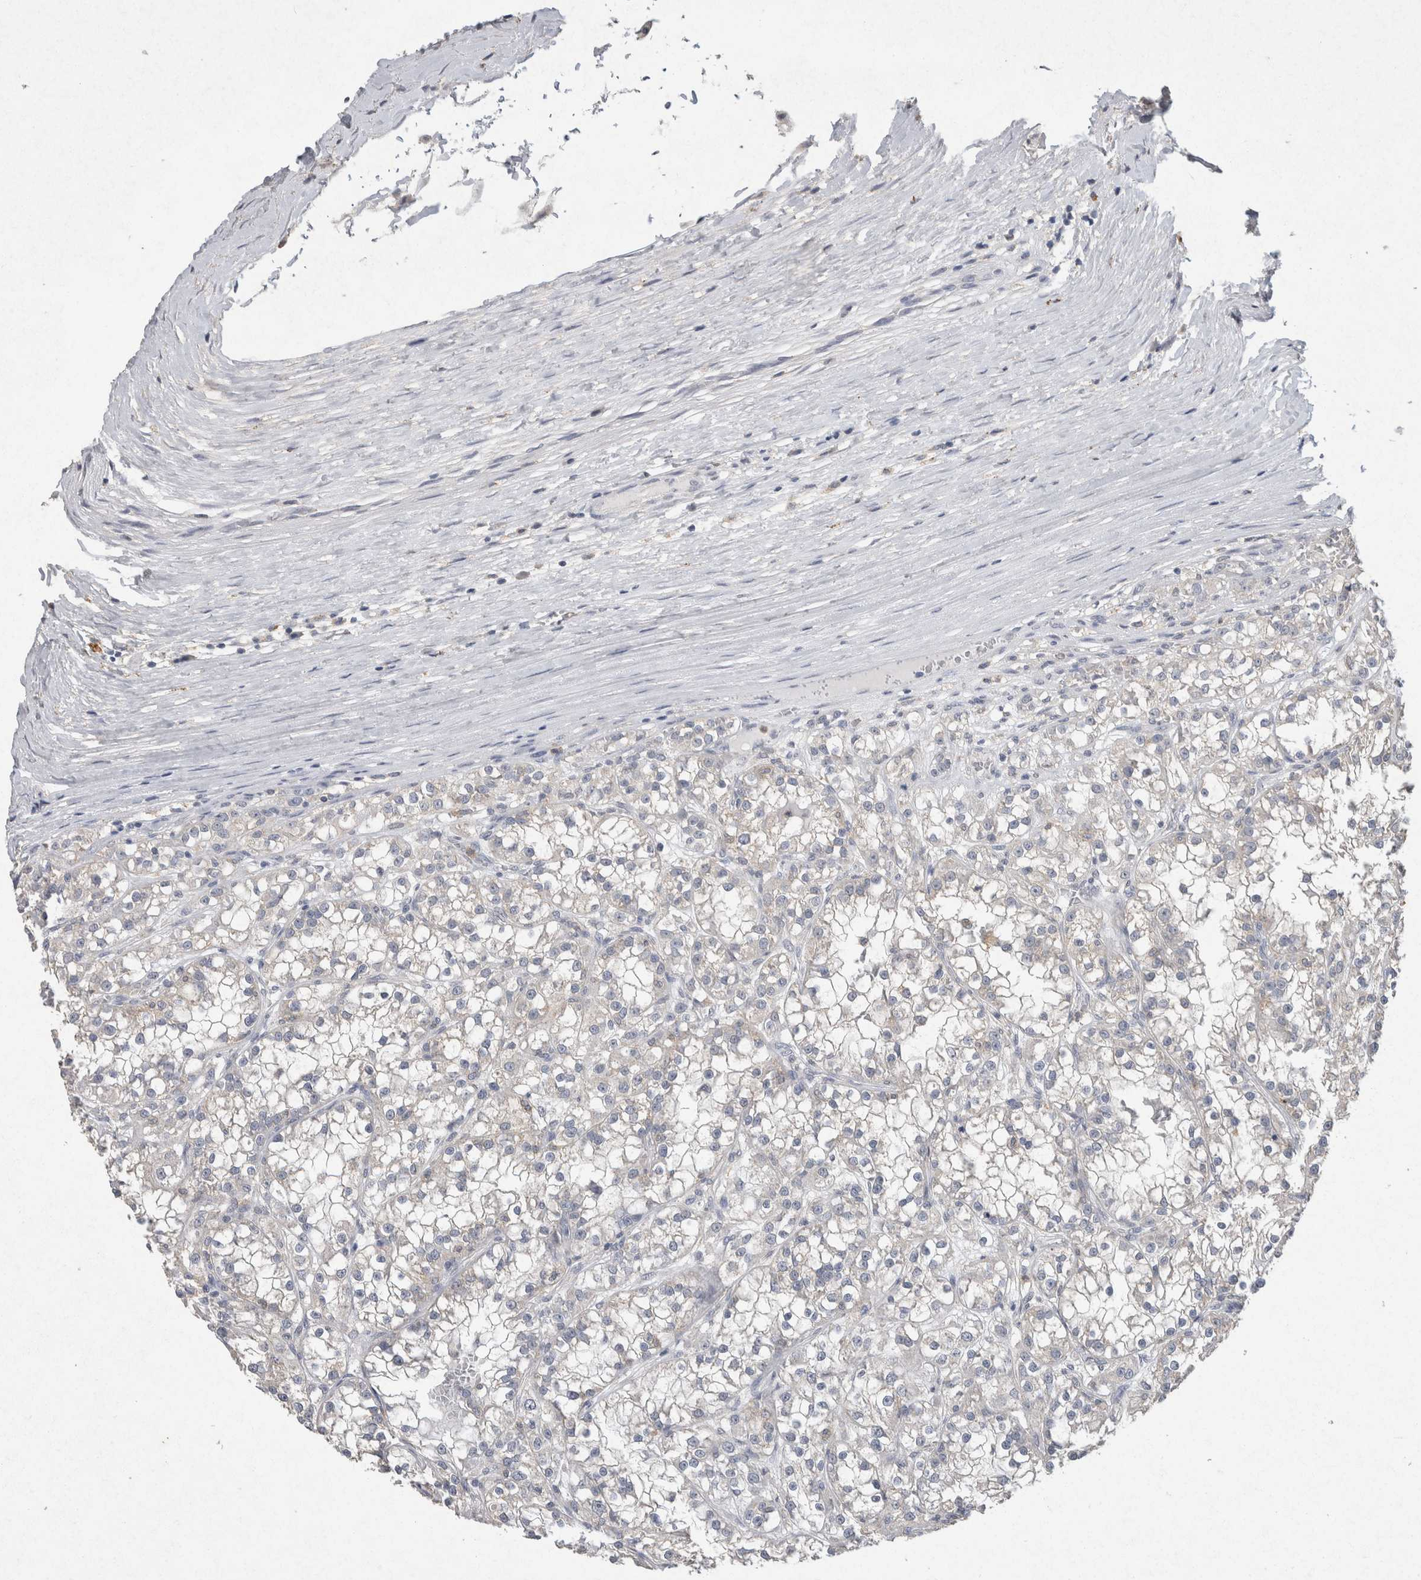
{"staining": {"intensity": "negative", "quantity": "none", "location": "none"}, "tissue": "renal cancer", "cell_type": "Tumor cells", "image_type": "cancer", "snomed": [{"axis": "morphology", "description": "Adenocarcinoma, NOS"}, {"axis": "topography", "description": "Kidney"}], "caption": "A high-resolution histopathology image shows immunohistochemistry (IHC) staining of adenocarcinoma (renal), which exhibits no significant positivity in tumor cells.", "gene": "CNTFR", "patient": {"sex": "female", "age": 52}}